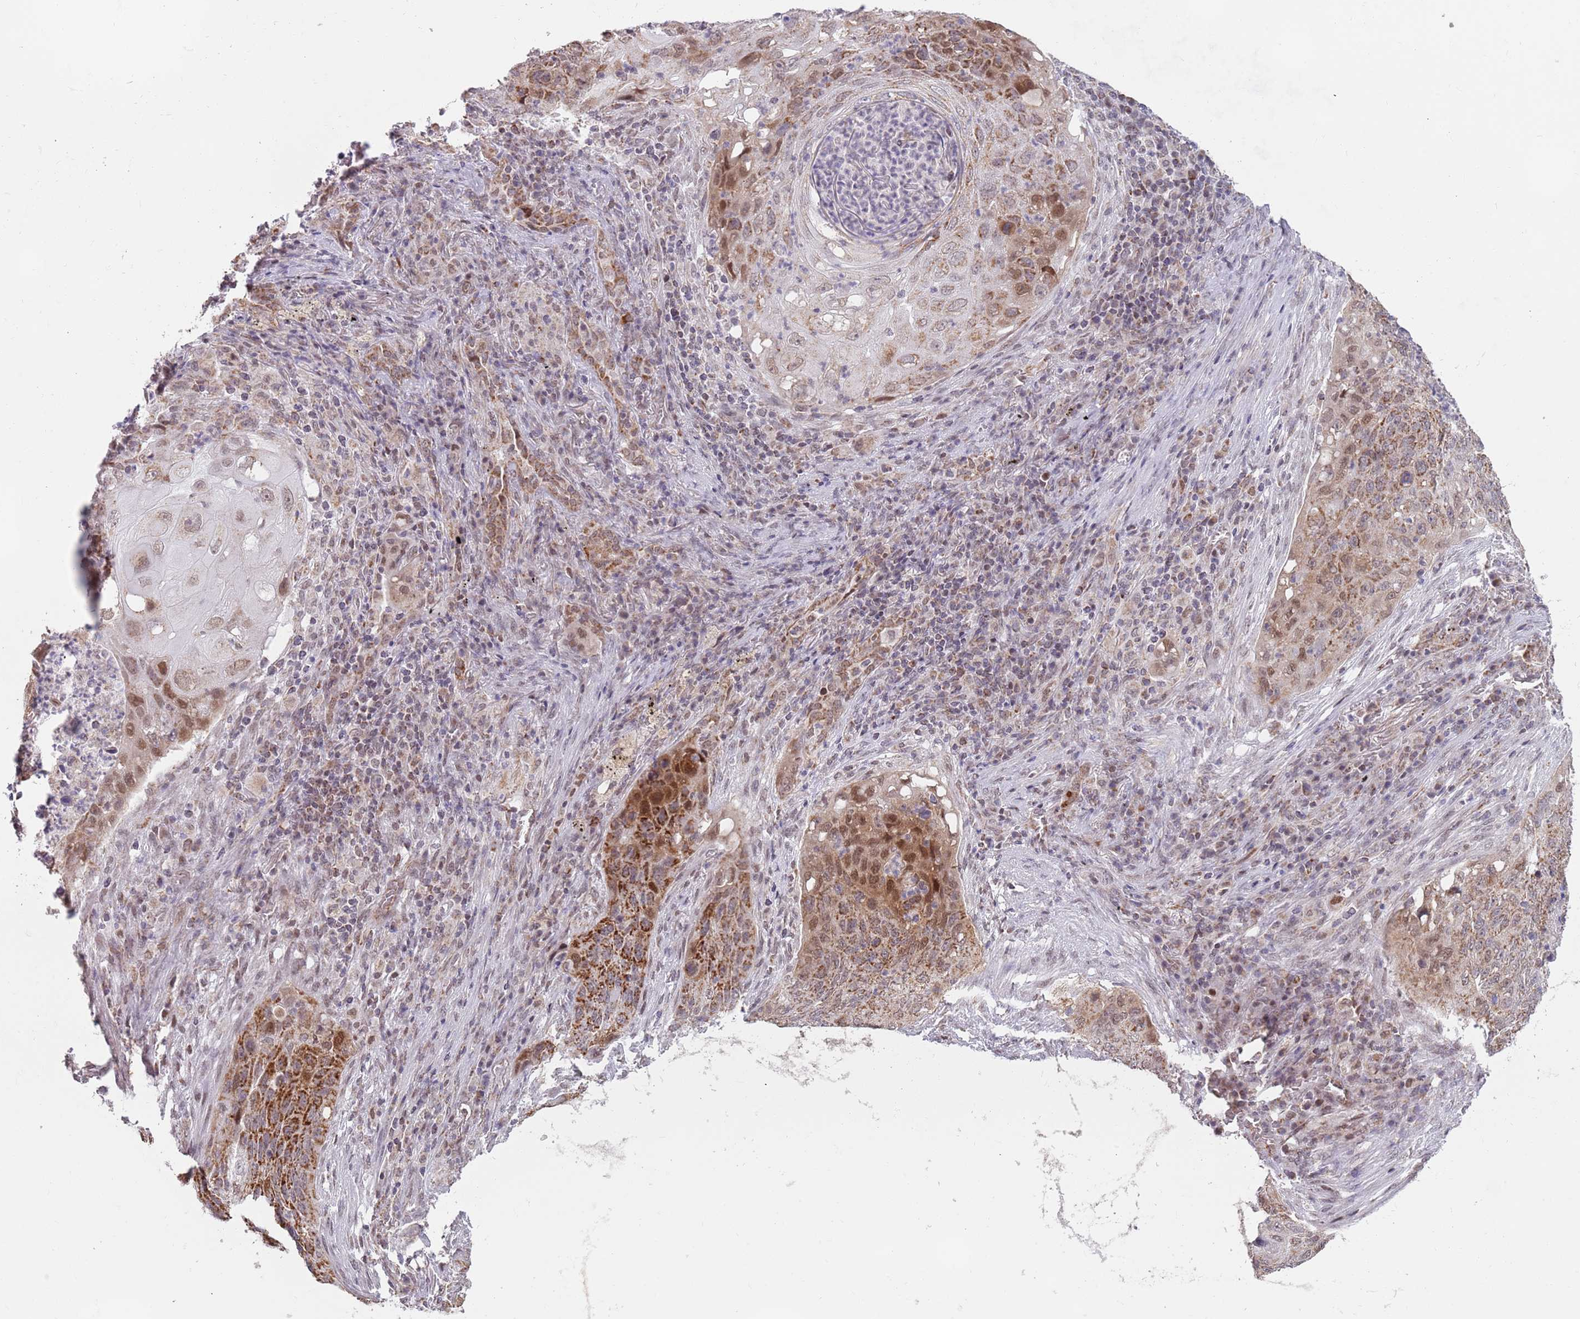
{"staining": {"intensity": "strong", "quantity": ">75%", "location": "cytoplasmic/membranous"}, "tissue": "lung cancer", "cell_type": "Tumor cells", "image_type": "cancer", "snomed": [{"axis": "morphology", "description": "Squamous cell carcinoma, NOS"}, {"axis": "topography", "description": "Lung"}], "caption": "Tumor cells exhibit high levels of strong cytoplasmic/membranous expression in about >75% of cells in lung squamous cell carcinoma.", "gene": "TIMM13", "patient": {"sex": "female", "age": 63}}